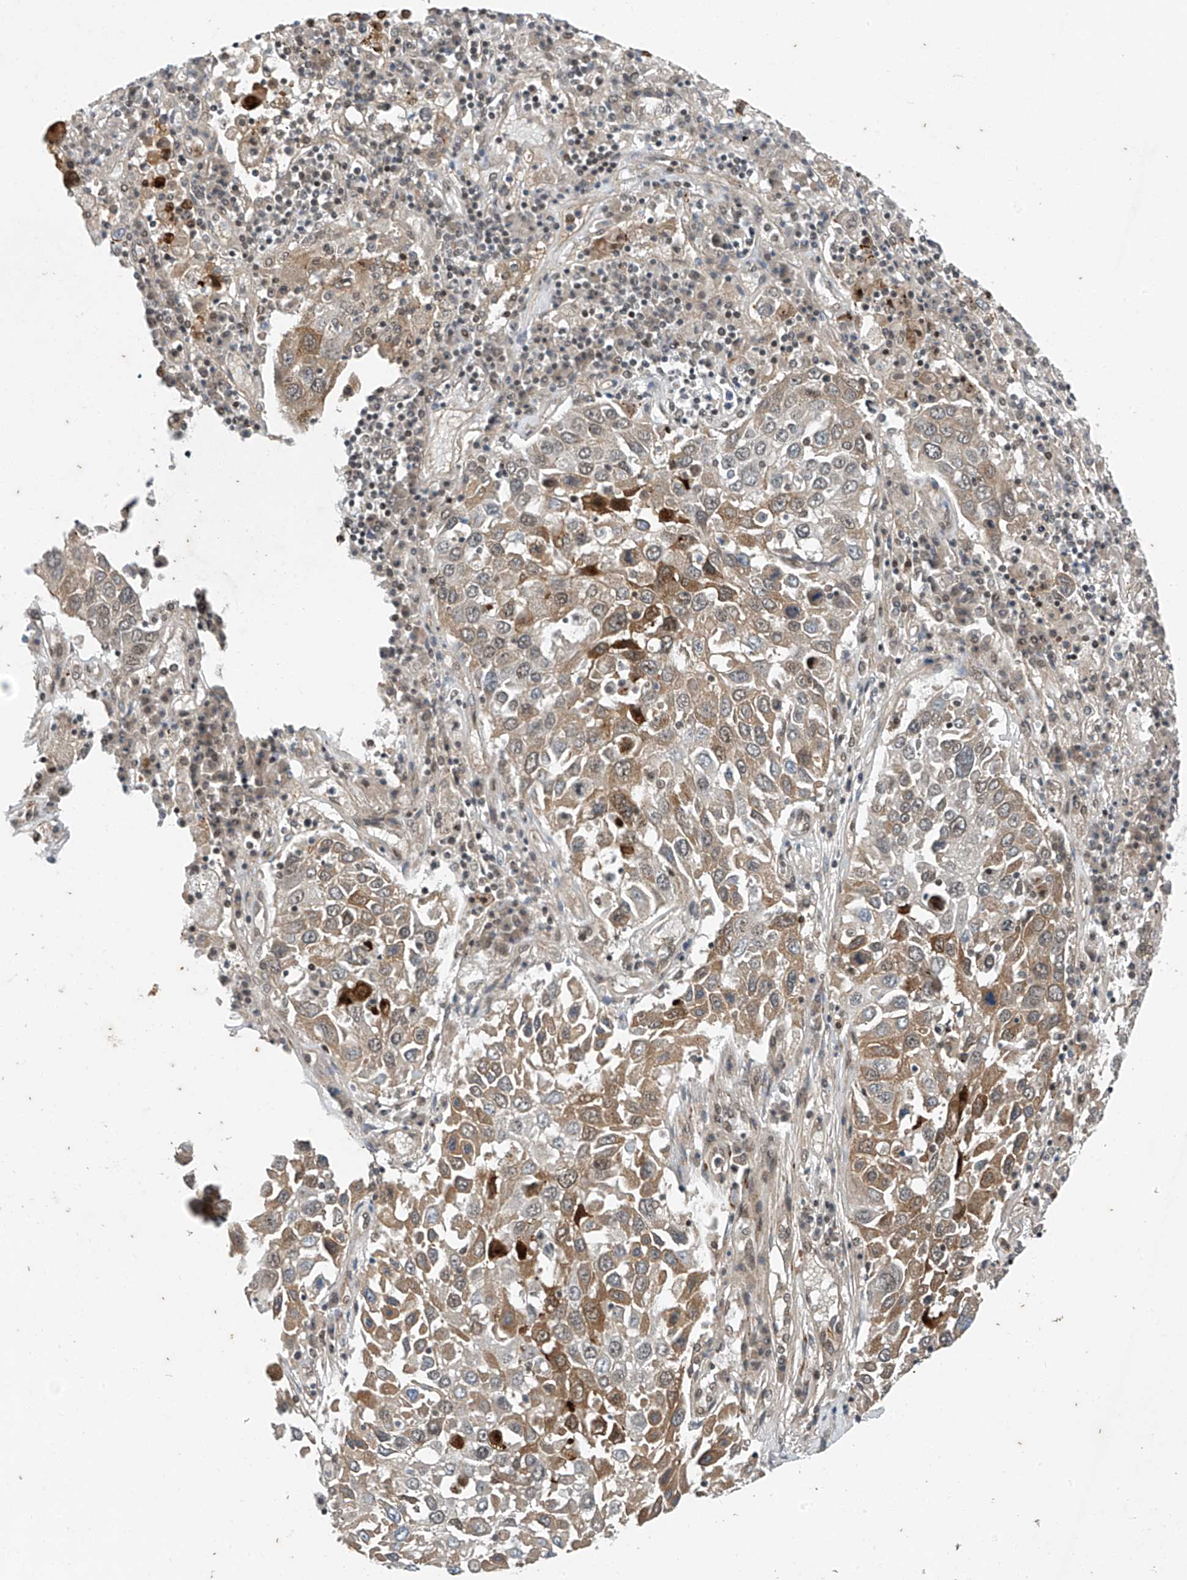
{"staining": {"intensity": "moderate", "quantity": "25%-75%", "location": "cytoplasmic/membranous"}, "tissue": "lung cancer", "cell_type": "Tumor cells", "image_type": "cancer", "snomed": [{"axis": "morphology", "description": "Squamous cell carcinoma, NOS"}, {"axis": "topography", "description": "Lung"}], "caption": "This image demonstrates immunohistochemistry (IHC) staining of human lung squamous cell carcinoma, with medium moderate cytoplasmic/membranous expression in approximately 25%-75% of tumor cells.", "gene": "TAF8", "patient": {"sex": "male", "age": 65}}